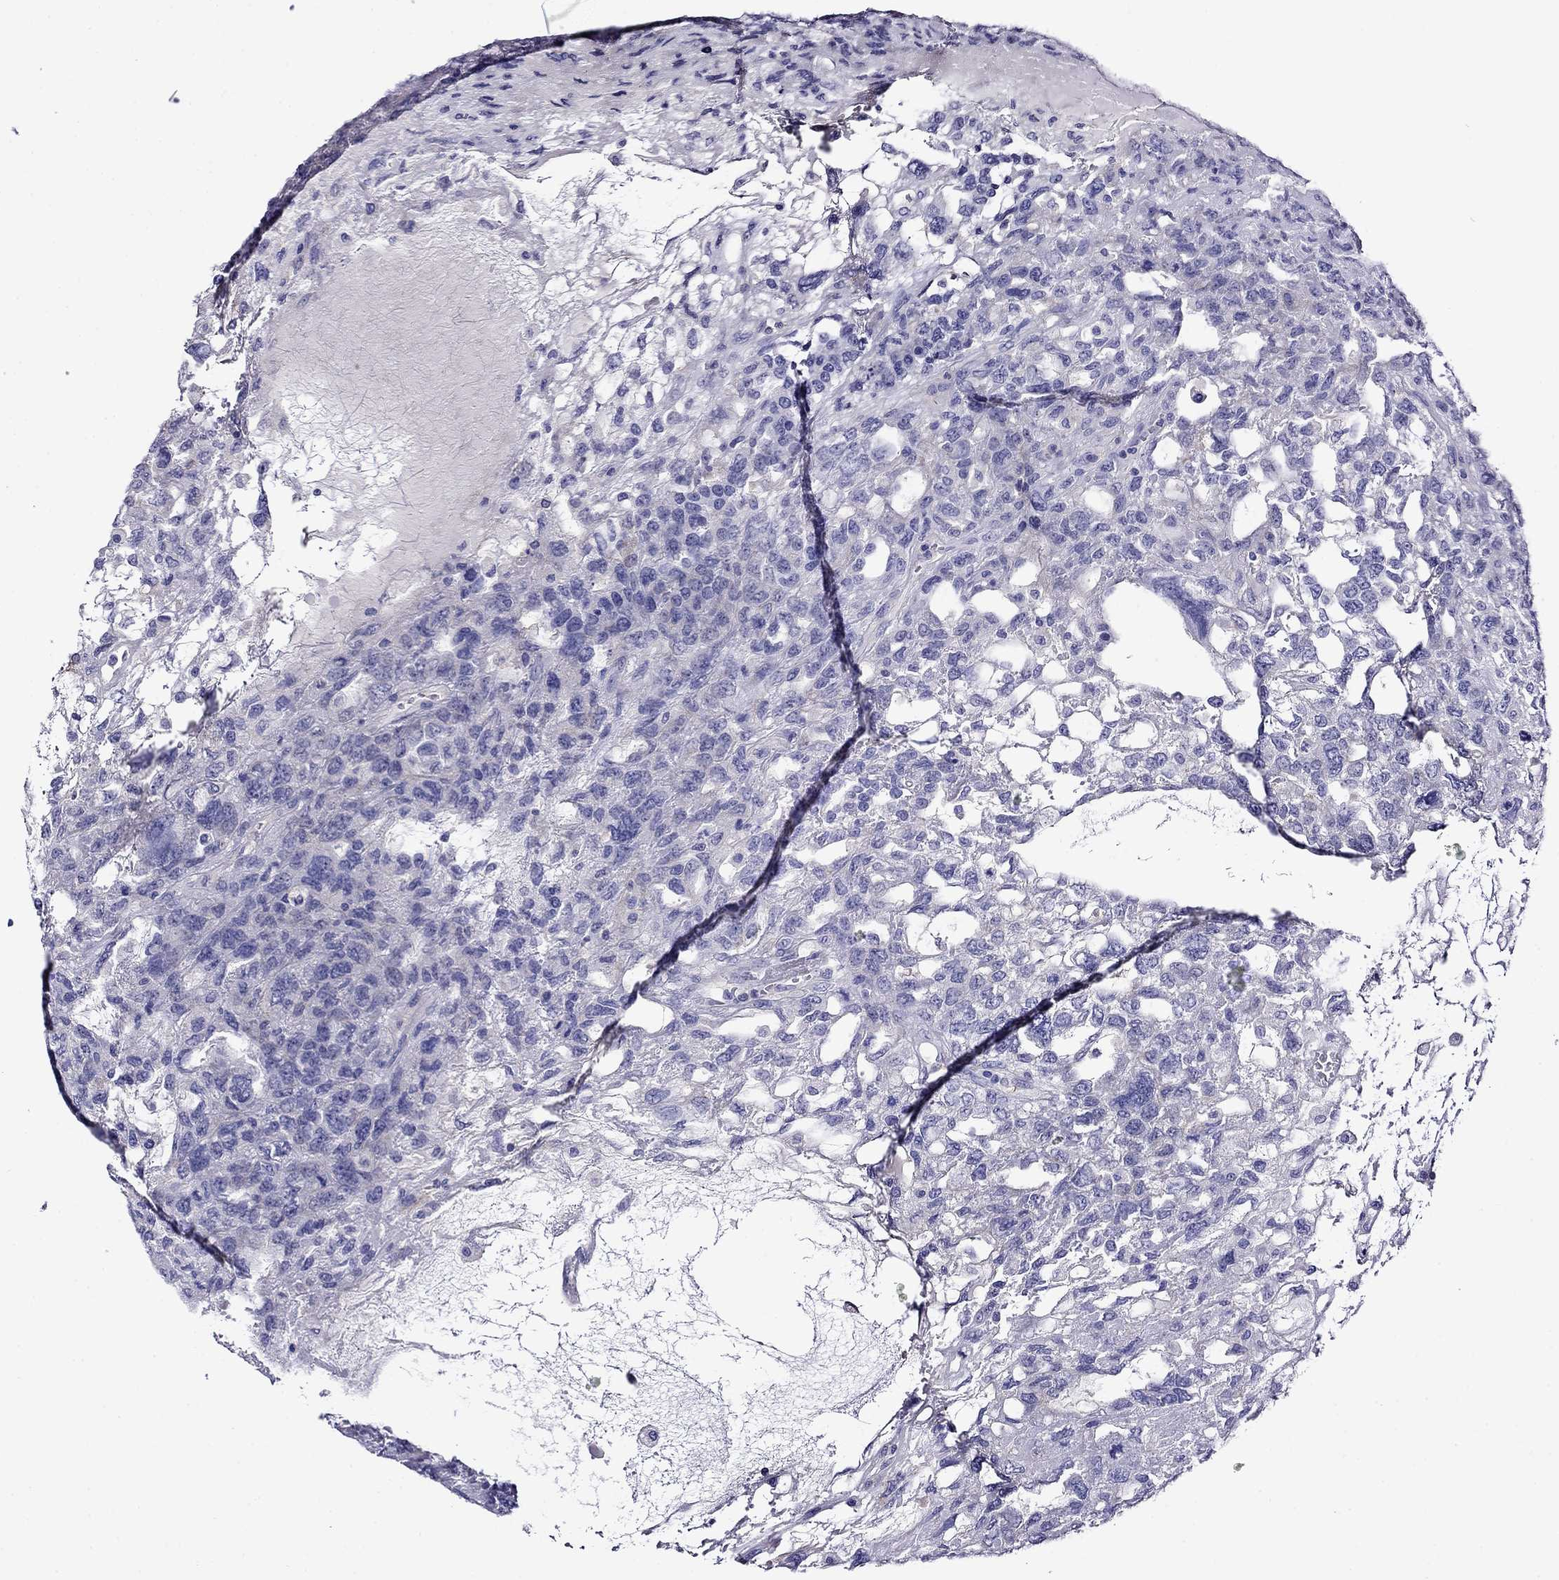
{"staining": {"intensity": "negative", "quantity": "none", "location": "none"}, "tissue": "testis cancer", "cell_type": "Tumor cells", "image_type": "cancer", "snomed": [{"axis": "morphology", "description": "Seminoma, NOS"}, {"axis": "topography", "description": "Testis"}], "caption": "An IHC photomicrograph of testis seminoma is shown. There is no staining in tumor cells of testis seminoma.", "gene": "SCG2", "patient": {"sex": "male", "age": 52}}